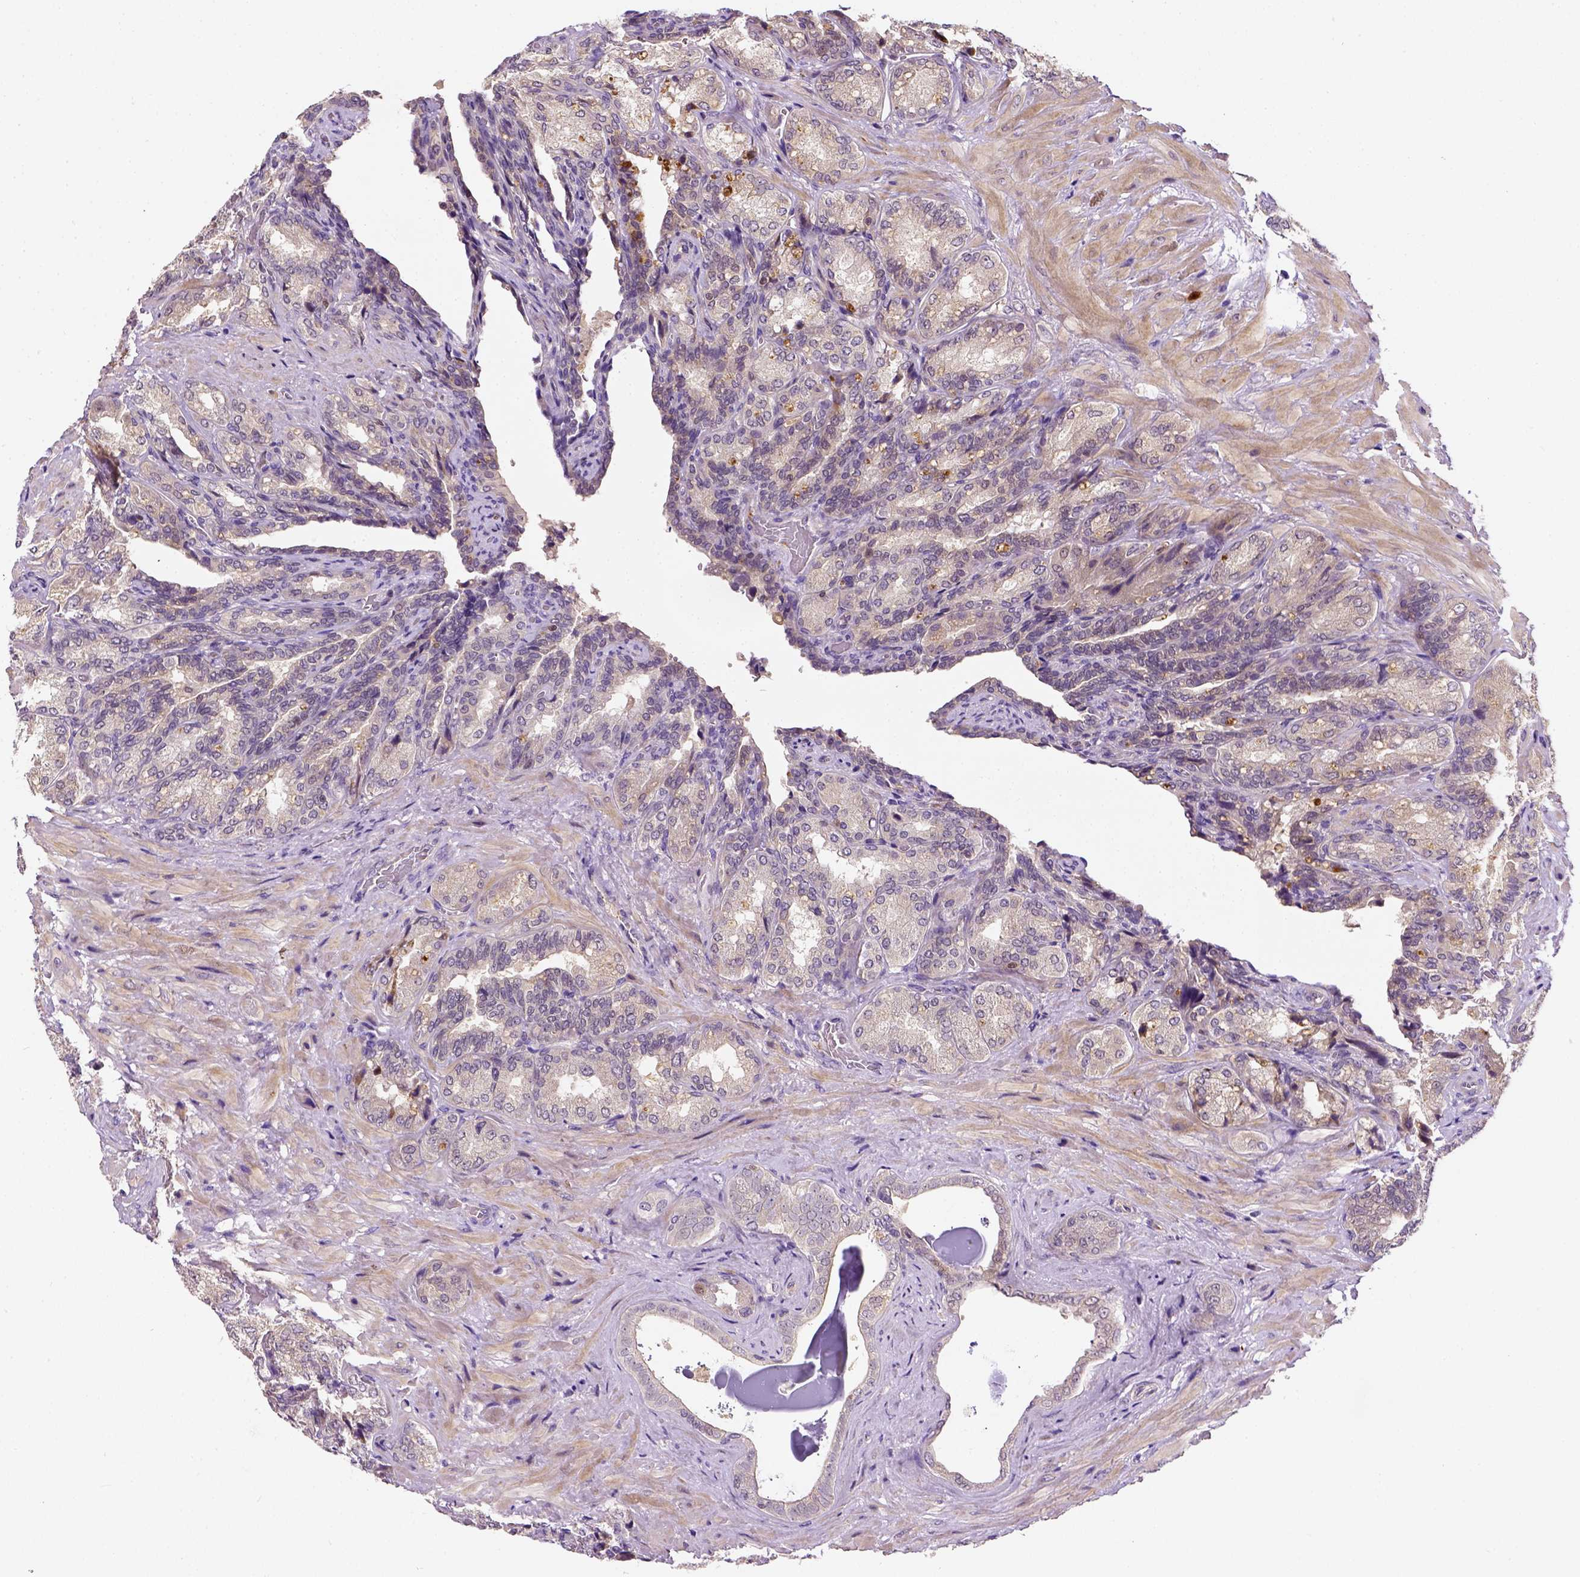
{"staining": {"intensity": "negative", "quantity": "none", "location": "none"}, "tissue": "seminal vesicle", "cell_type": "Glandular cells", "image_type": "normal", "snomed": [{"axis": "morphology", "description": "Normal tissue, NOS"}, {"axis": "topography", "description": "Seminal veicle"}], "caption": "IHC photomicrograph of benign seminal vesicle stained for a protein (brown), which shows no positivity in glandular cells.", "gene": "MATK", "patient": {"sex": "male", "age": 68}}